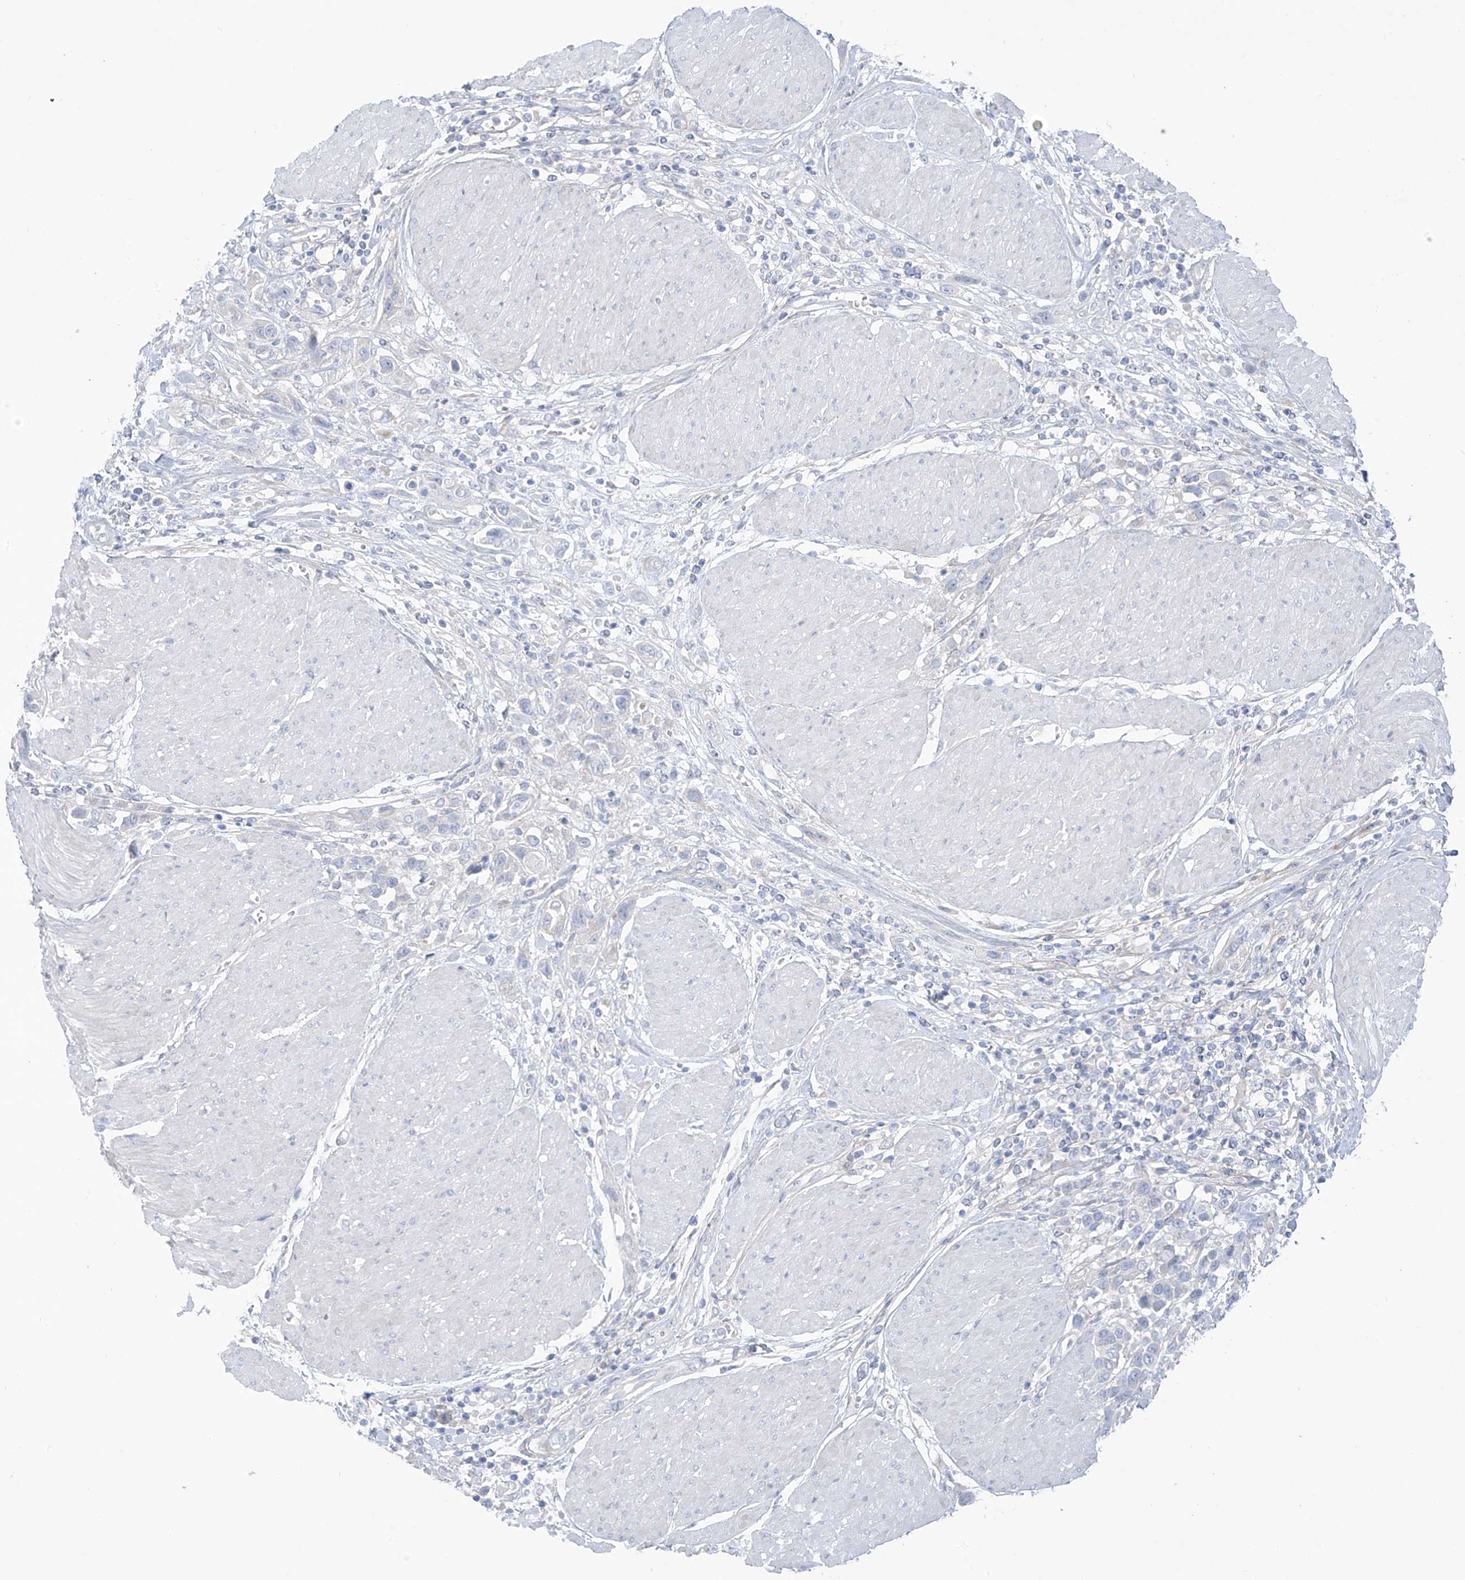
{"staining": {"intensity": "negative", "quantity": "none", "location": "none"}, "tissue": "urothelial cancer", "cell_type": "Tumor cells", "image_type": "cancer", "snomed": [{"axis": "morphology", "description": "Urothelial carcinoma, High grade"}, {"axis": "topography", "description": "Urinary bladder"}], "caption": "IHC of human urothelial carcinoma (high-grade) shows no positivity in tumor cells.", "gene": "TRMT2B", "patient": {"sex": "male", "age": 50}}